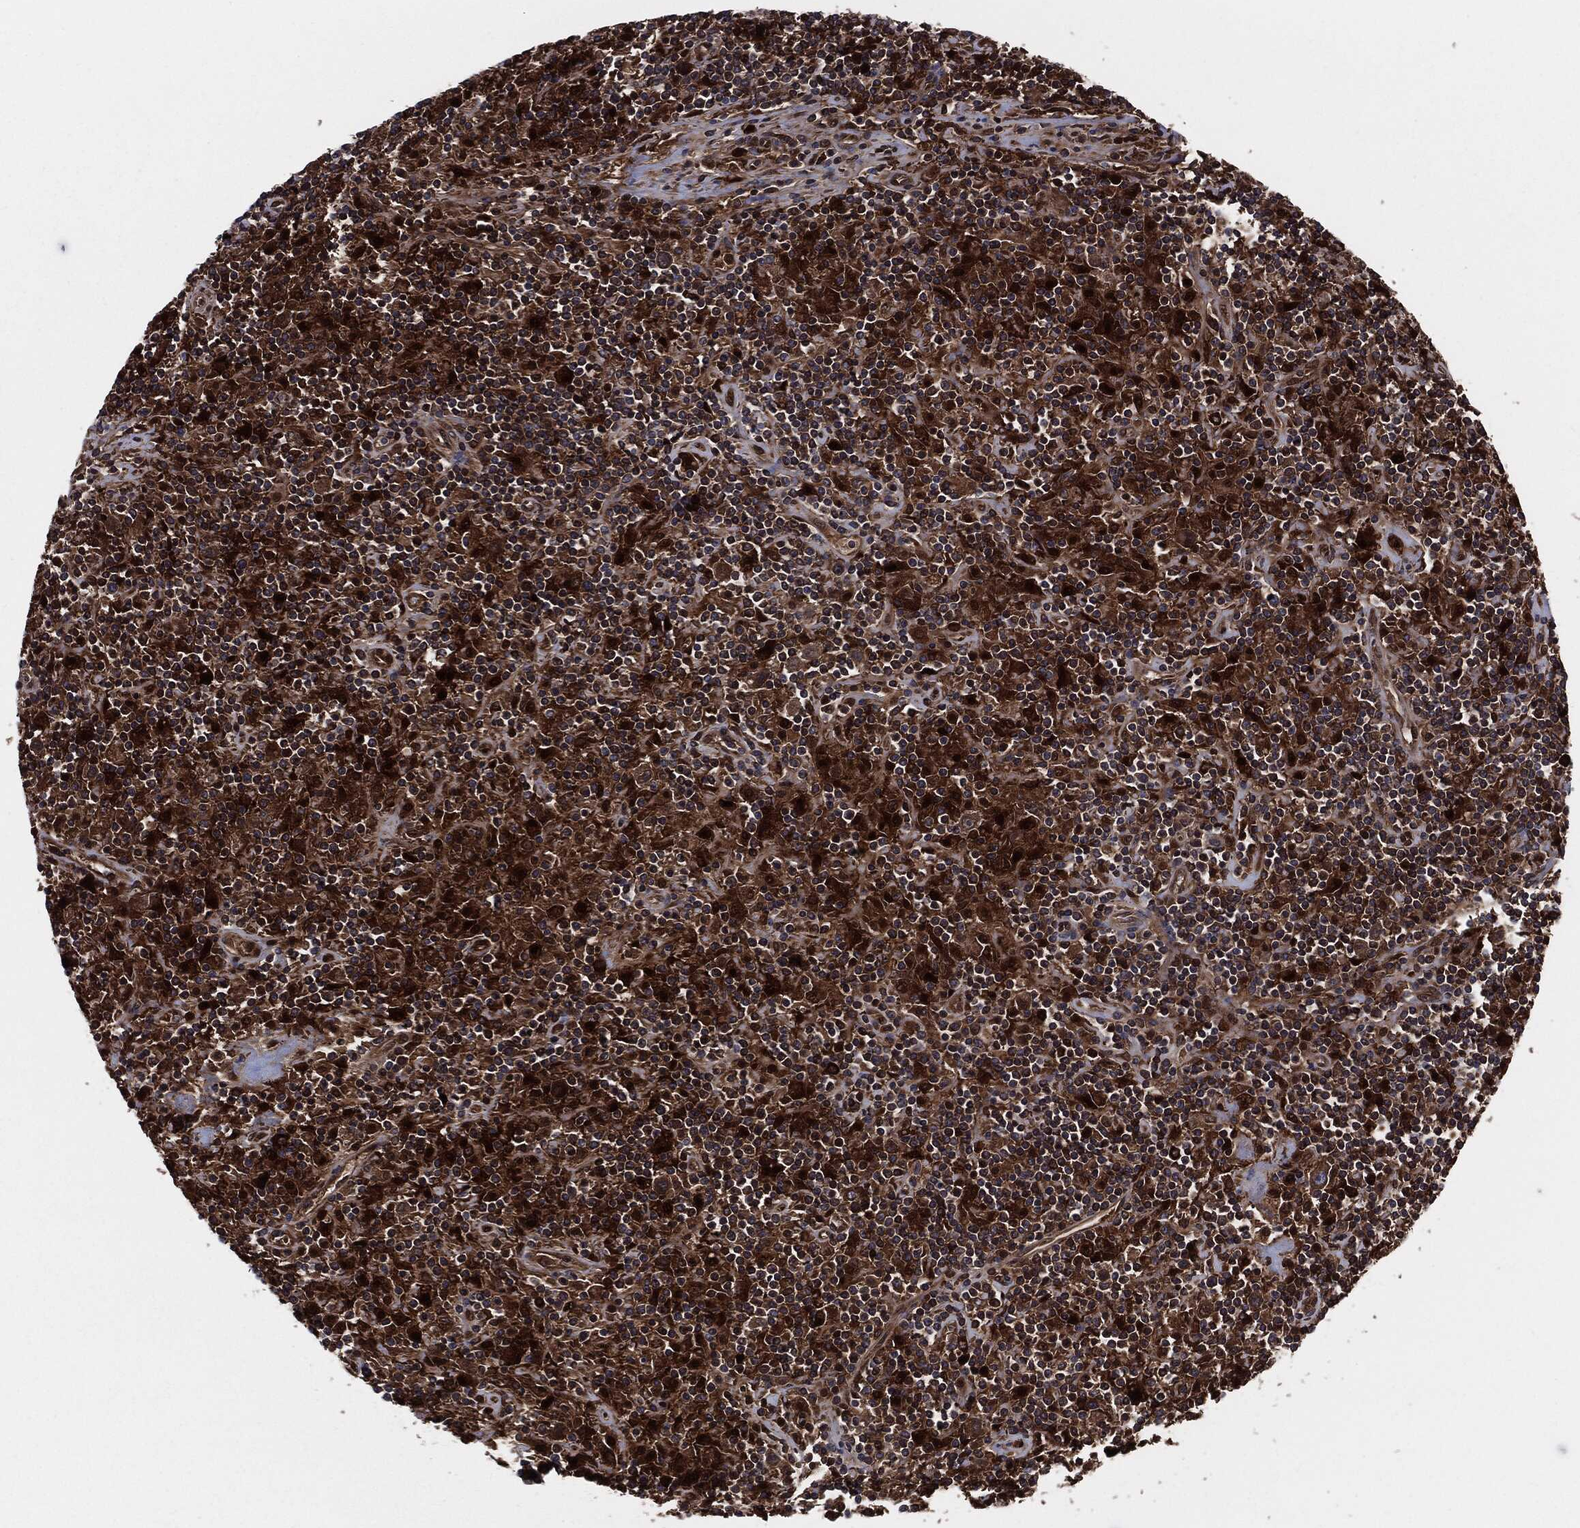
{"staining": {"intensity": "strong", "quantity": ">75%", "location": "cytoplasmic/membranous"}, "tissue": "lymphoma", "cell_type": "Tumor cells", "image_type": "cancer", "snomed": [{"axis": "morphology", "description": "Hodgkin's disease, NOS"}, {"axis": "topography", "description": "Lymph node"}], "caption": "A high amount of strong cytoplasmic/membranous expression is appreciated in about >75% of tumor cells in Hodgkin's disease tissue. The staining is performed using DAB brown chromogen to label protein expression. The nuclei are counter-stained blue using hematoxylin.", "gene": "XPNPEP1", "patient": {"sex": "male", "age": 70}}